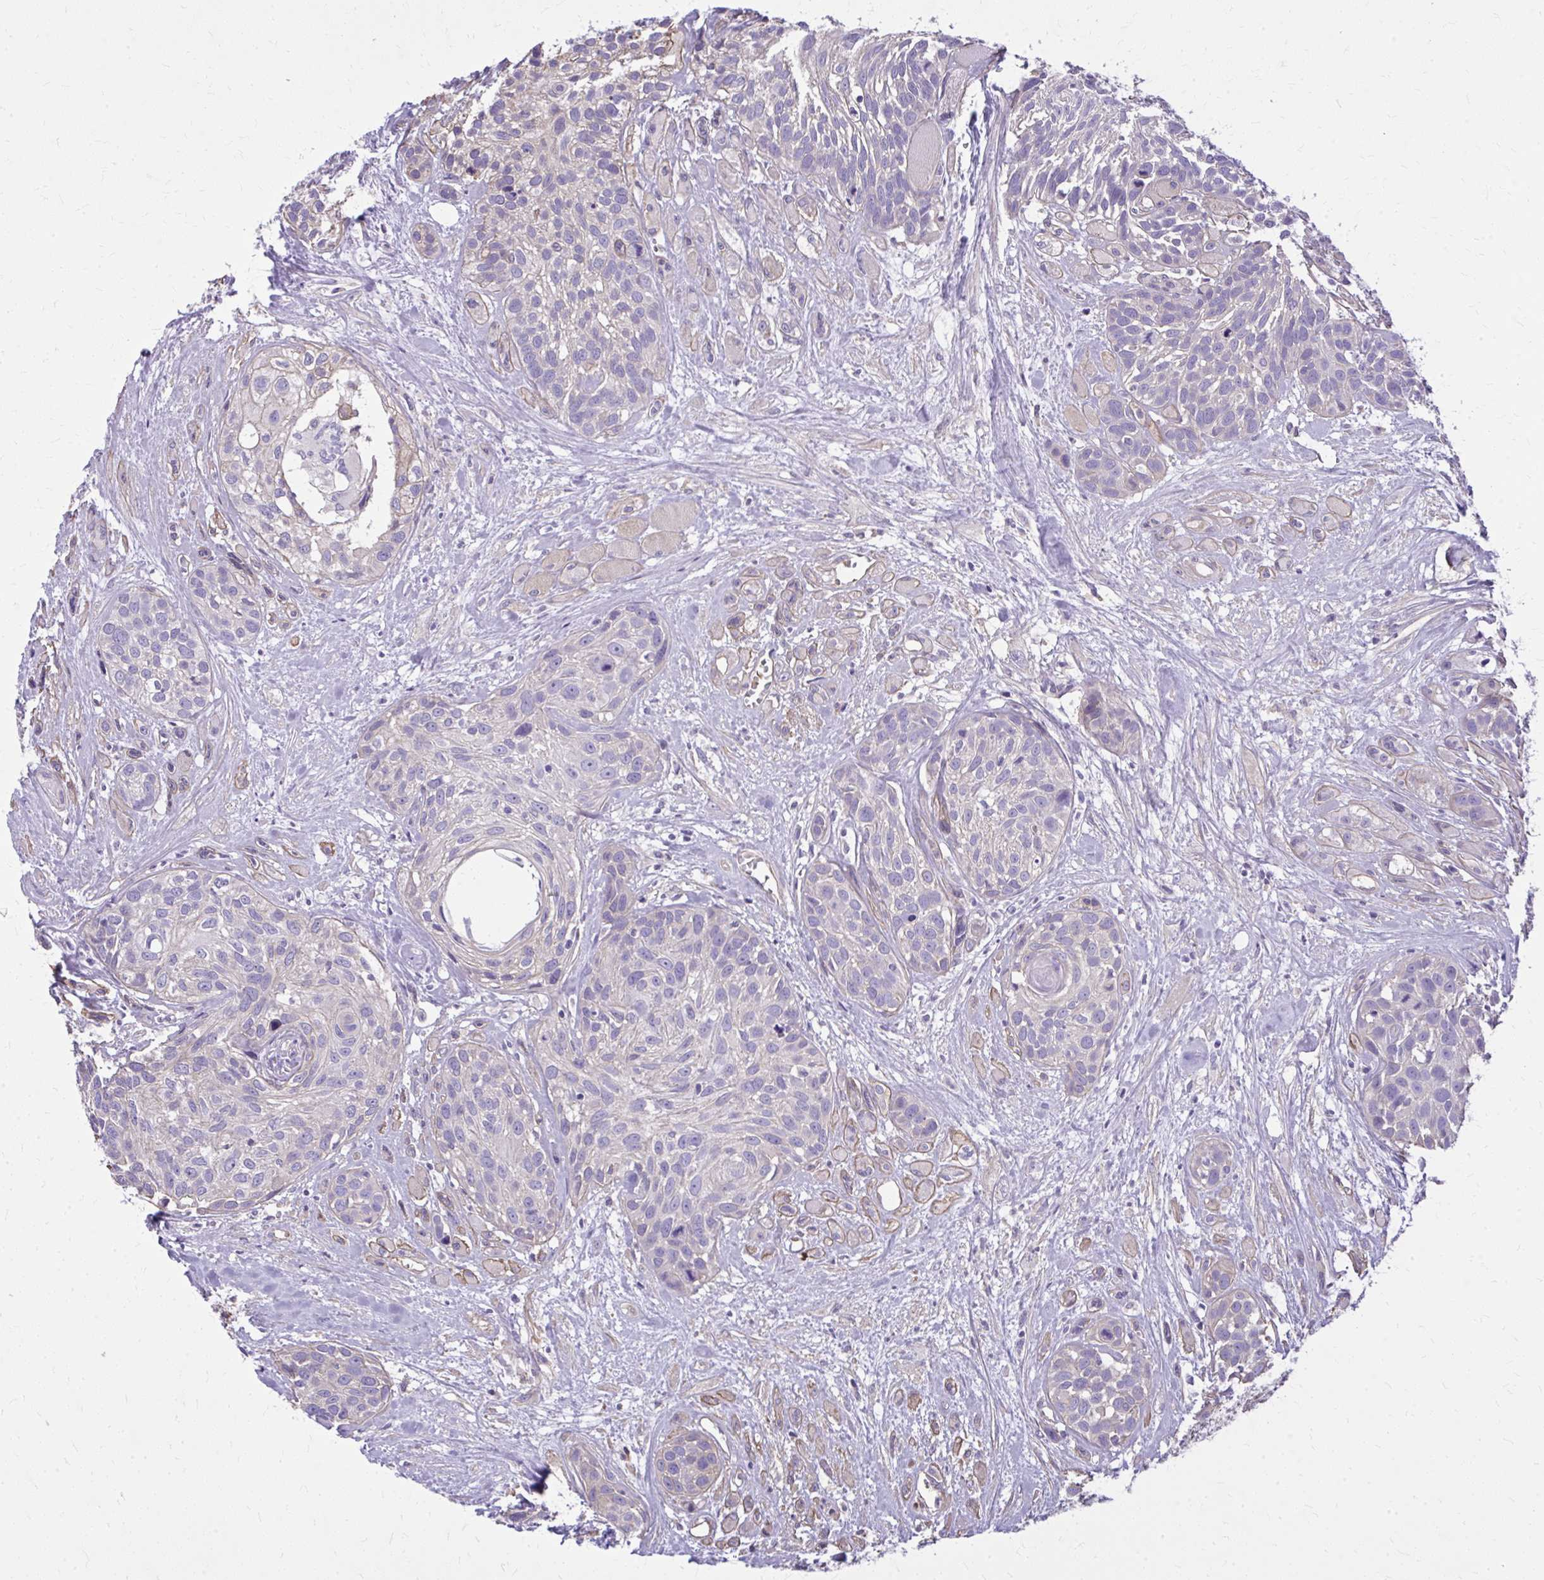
{"staining": {"intensity": "negative", "quantity": "none", "location": "none"}, "tissue": "head and neck cancer", "cell_type": "Tumor cells", "image_type": "cancer", "snomed": [{"axis": "morphology", "description": "Squamous cell carcinoma, NOS"}, {"axis": "topography", "description": "Head-Neck"}], "caption": "IHC of head and neck cancer shows no positivity in tumor cells.", "gene": "RUNDC3B", "patient": {"sex": "female", "age": 50}}